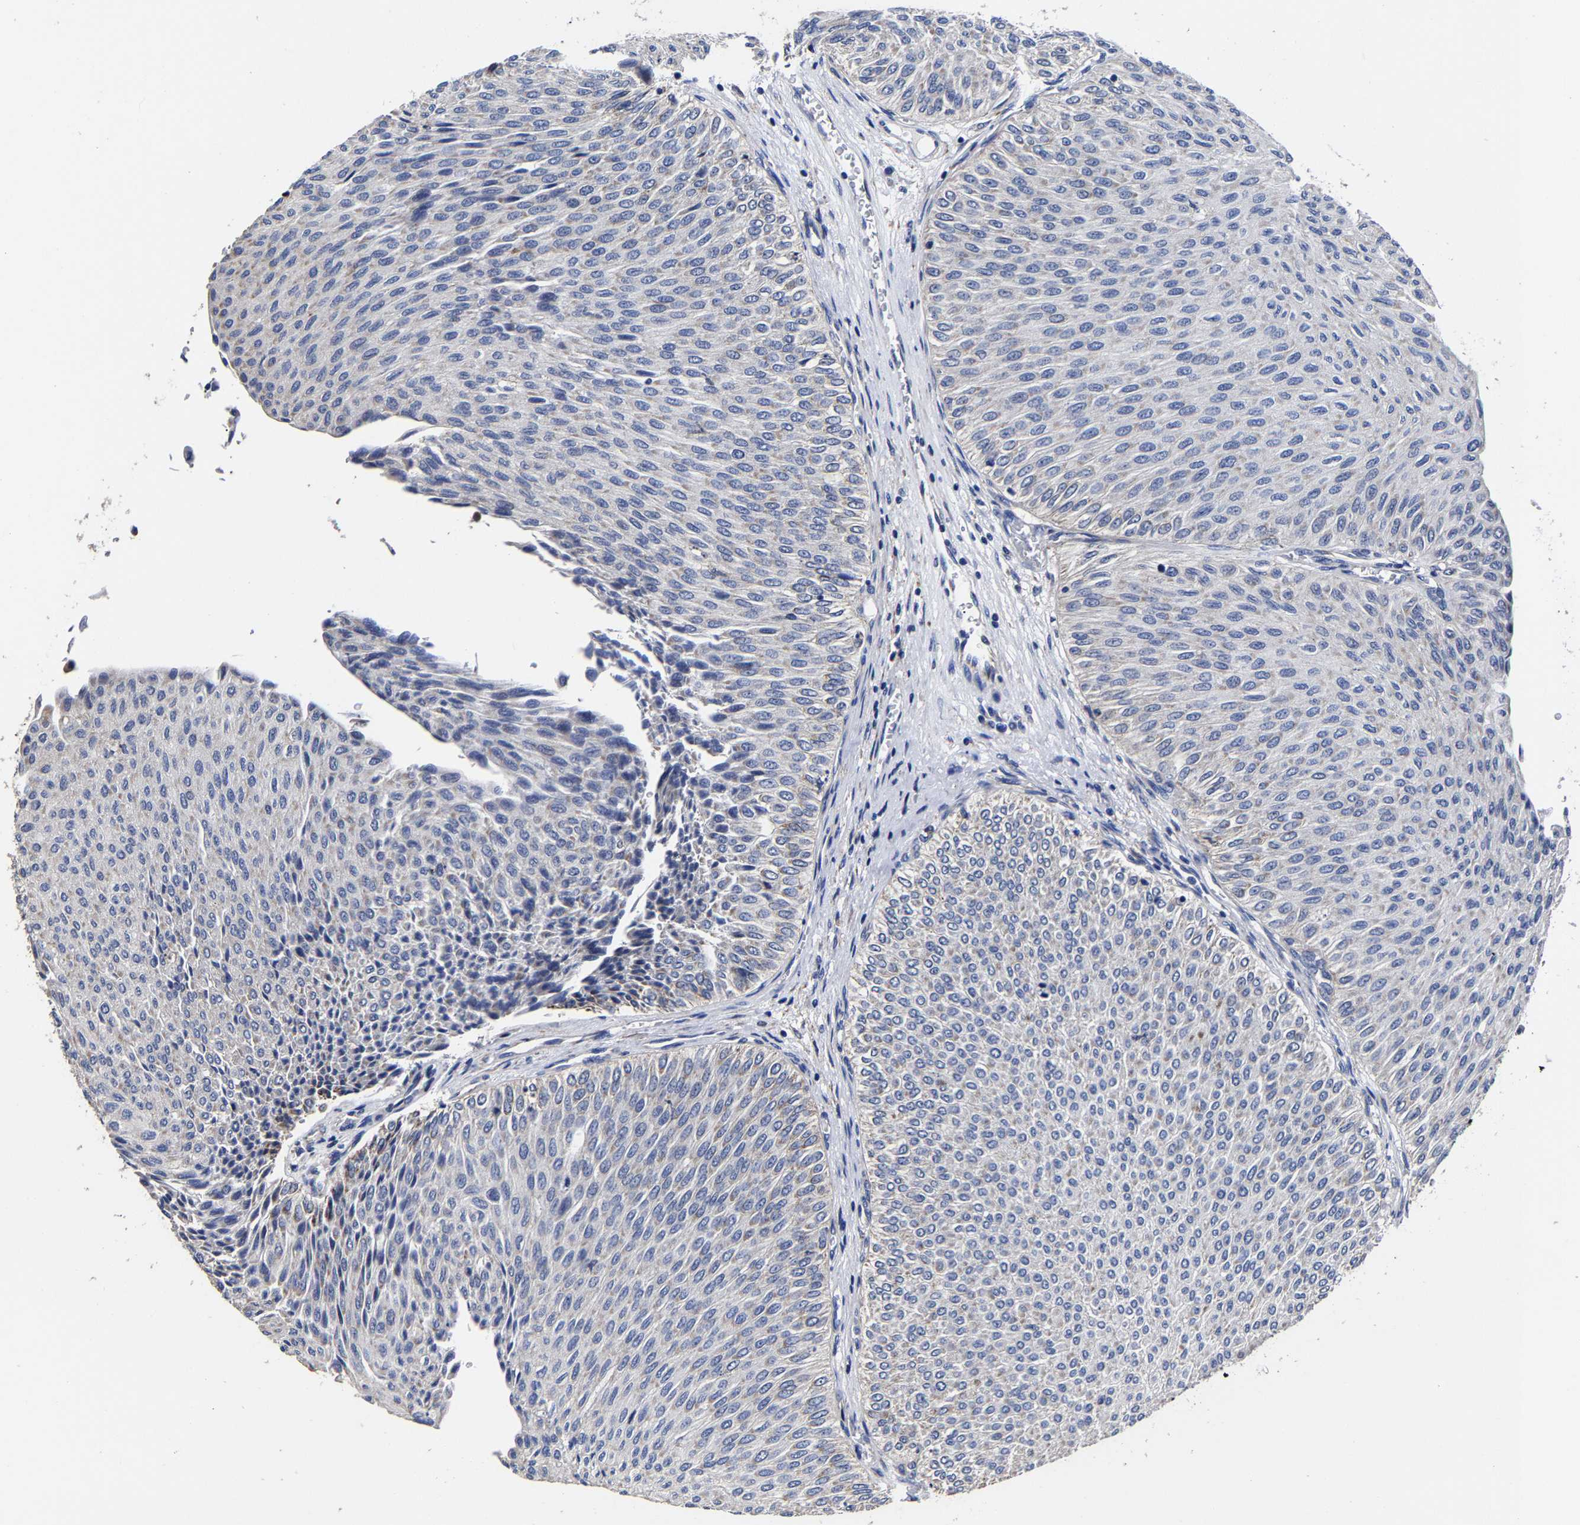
{"staining": {"intensity": "negative", "quantity": "none", "location": "none"}, "tissue": "urothelial cancer", "cell_type": "Tumor cells", "image_type": "cancer", "snomed": [{"axis": "morphology", "description": "Urothelial carcinoma, Low grade"}, {"axis": "topography", "description": "Urinary bladder"}], "caption": "Immunohistochemistry of low-grade urothelial carcinoma exhibits no positivity in tumor cells. (DAB immunohistochemistry (IHC), high magnification).", "gene": "AASS", "patient": {"sex": "male", "age": 78}}